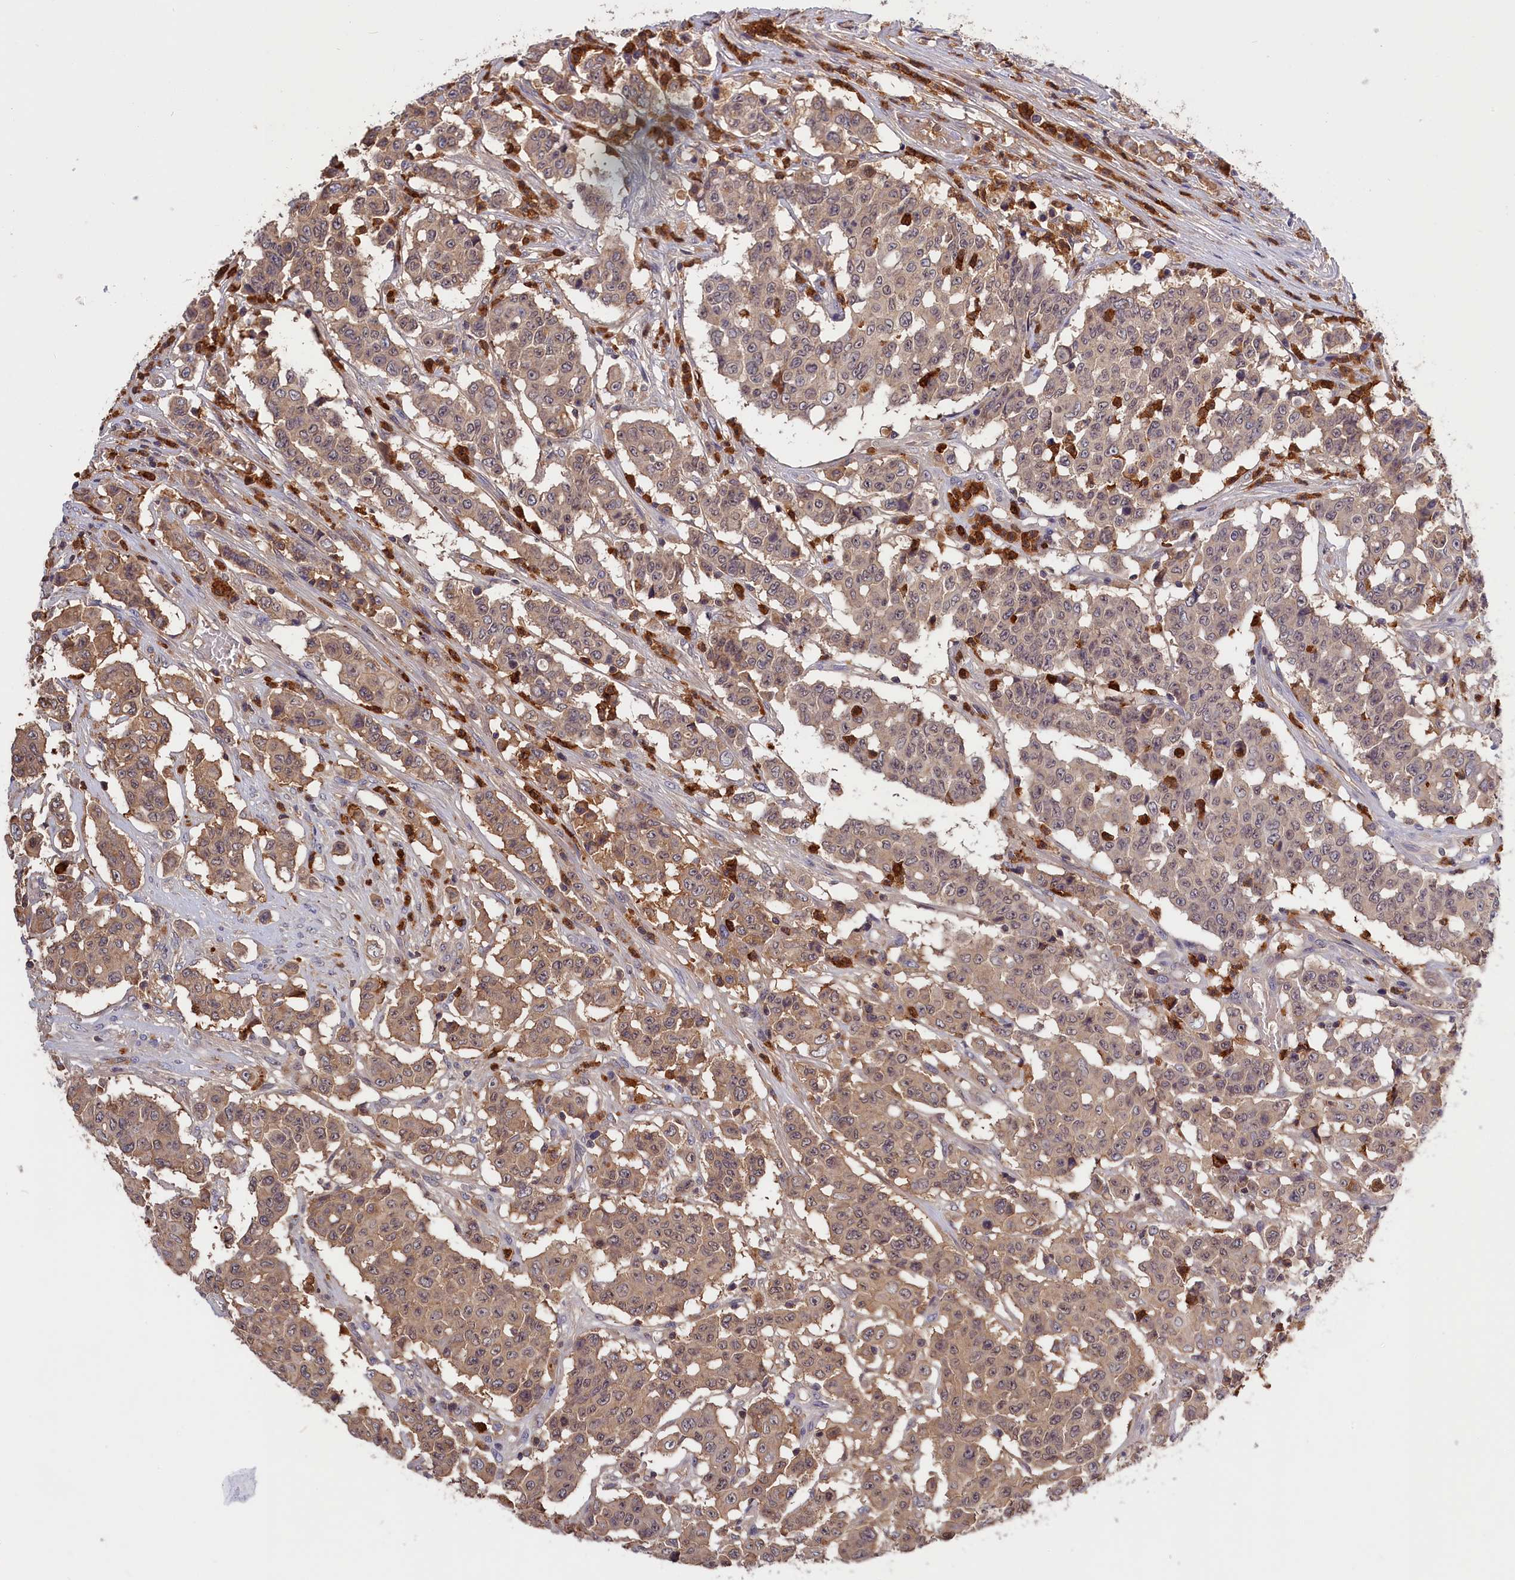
{"staining": {"intensity": "weak", "quantity": "25%-75%", "location": "cytoplasmic/membranous"}, "tissue": "colorectal cancer", "cell_type": "Tumor cells", "image_type": "cancer", "snomed": [{"axis": "morphology", "description": "Adenocarcinoma, NOS"}, {"axis": "topography", "description": "Colon"}], "caption": "The image shows immunohistochemical staining of adenocarcinoma (colorectal). There is weak cytoplasmic/membranous staining is identified in about 25%-75% of tumor cells. The staining was performed using DAB to visualize the protein expression in brown, while the nuclei were stained in blue with hematoxylin (Magnification: 20x).", "gene": "ADGRD1", "patient": {"sex": "male", "age": 51}}